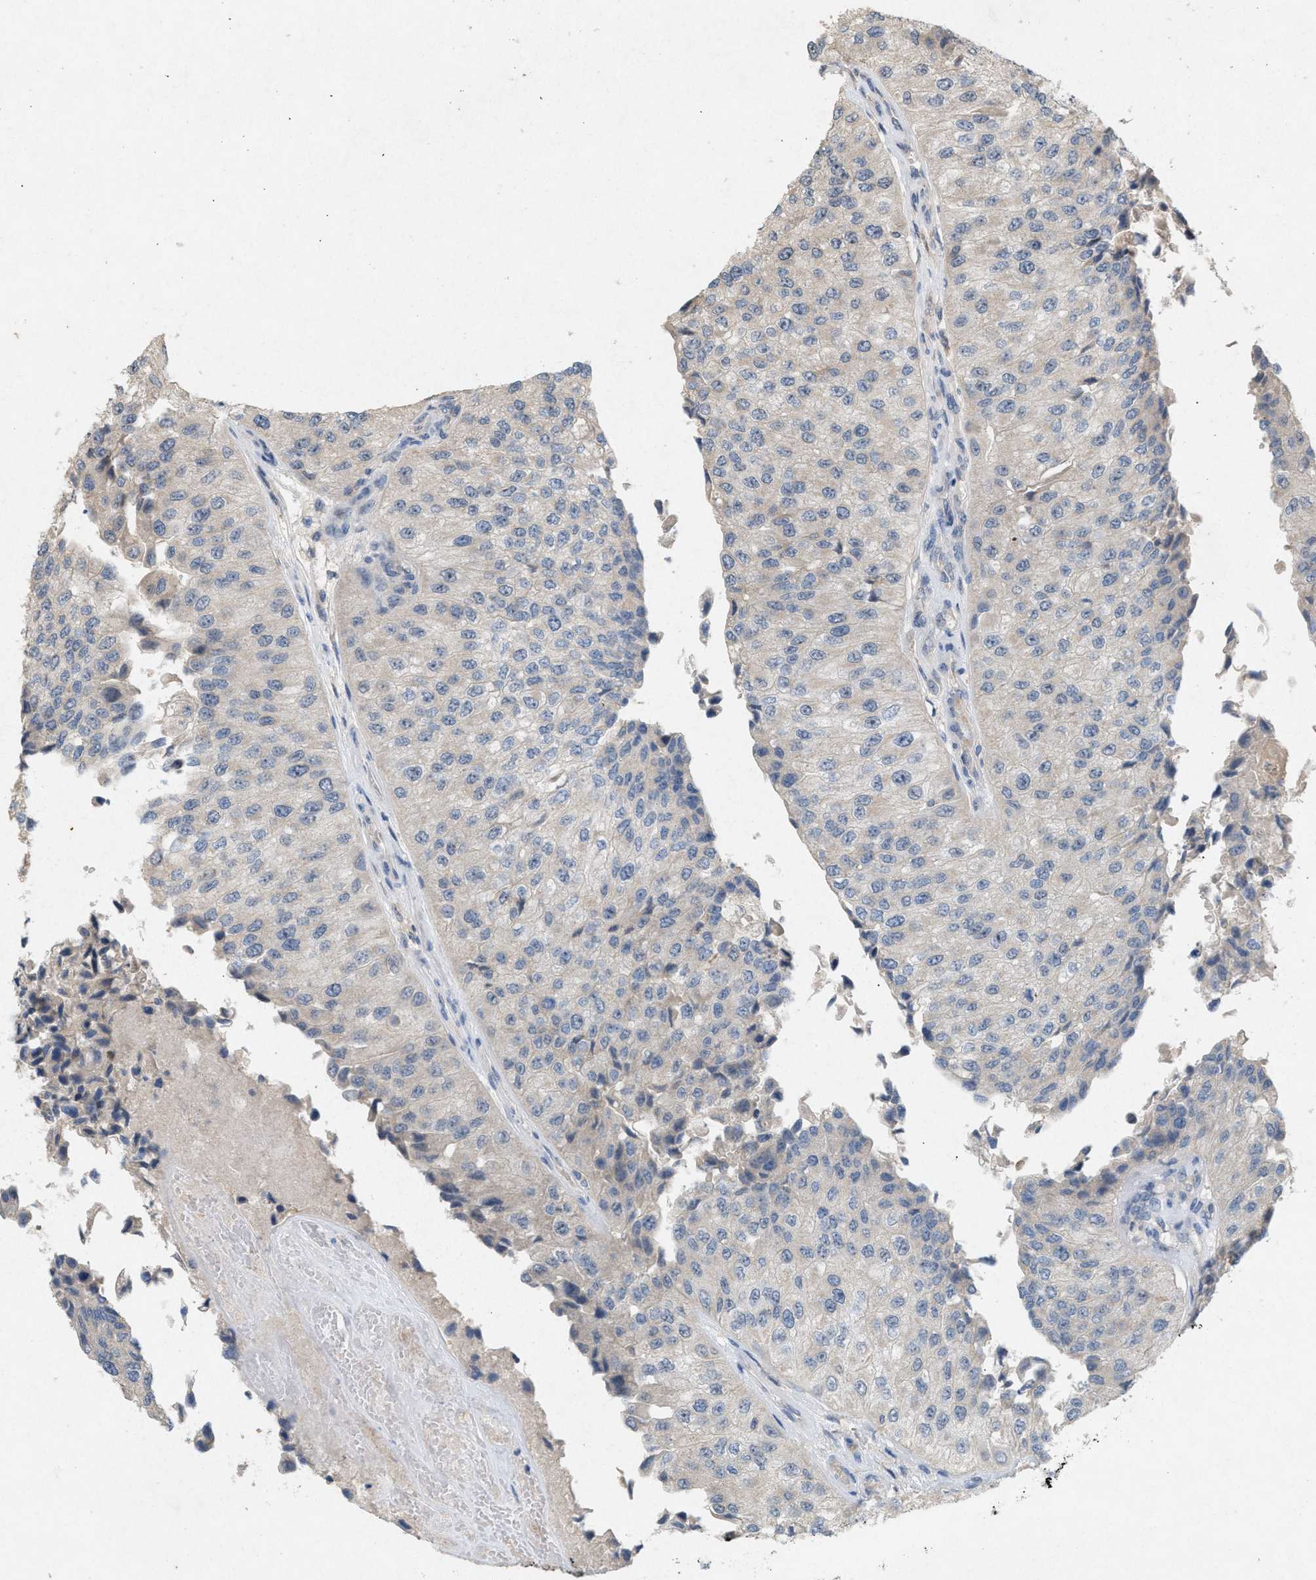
{"staining": {"intensity": "negative", "quantity": "none", "location": "none"}, "tissue": "urothelial cancer", "cell_type": "Tumor cells", "image_type": "cancer", "snomed": [{"axis": "morphology", "description": "Urothelial carcinoma, High grade"}, {"axis": "topography", "description": "Kidney"}, {"axis": "topography", "description": "Urinary bladder"}], "caption": "IHC photomicrograph of neoplastic tissue: human urothelial cancer stained with DAB demonstrates no significant protein expression in tumor cells.", "gene": "DCAF7", "patient": {"sex": "male", "age": 77}}